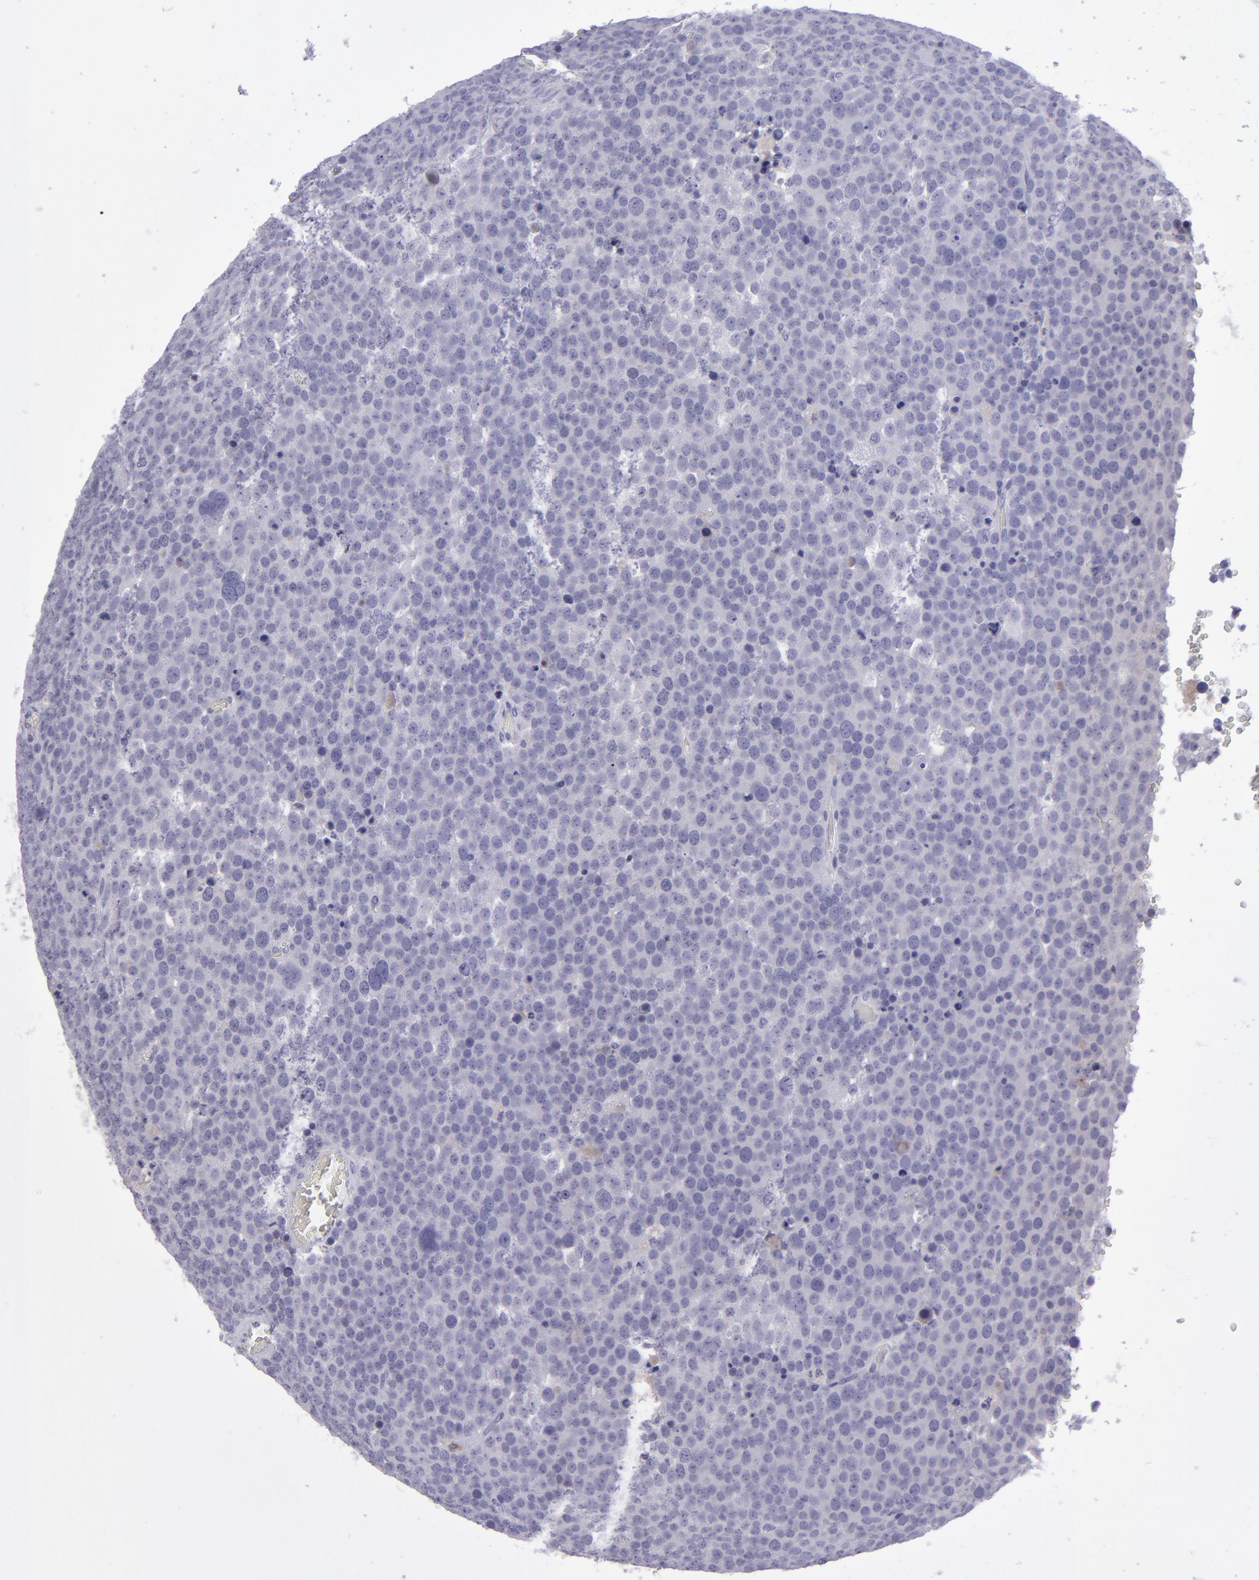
{"staining": {"intensity": "negative", "quantity": "none", "location": "none"}, "tissue": "testis cancer", "cell_type": "Tumor cells", "image_type": "cancer", "snomed": [{"axis": "morphology", "description": "Seminoma, NOS"}, {"axis": "topography", "description": "Testis"}], "caption": "Immunohistochemistry of testis cancer exhibits no positivity in tumor cells. Nuclei are stained in blue.", "gene": "POU2F2", "patient": {"sex": "male", "age": 71}}